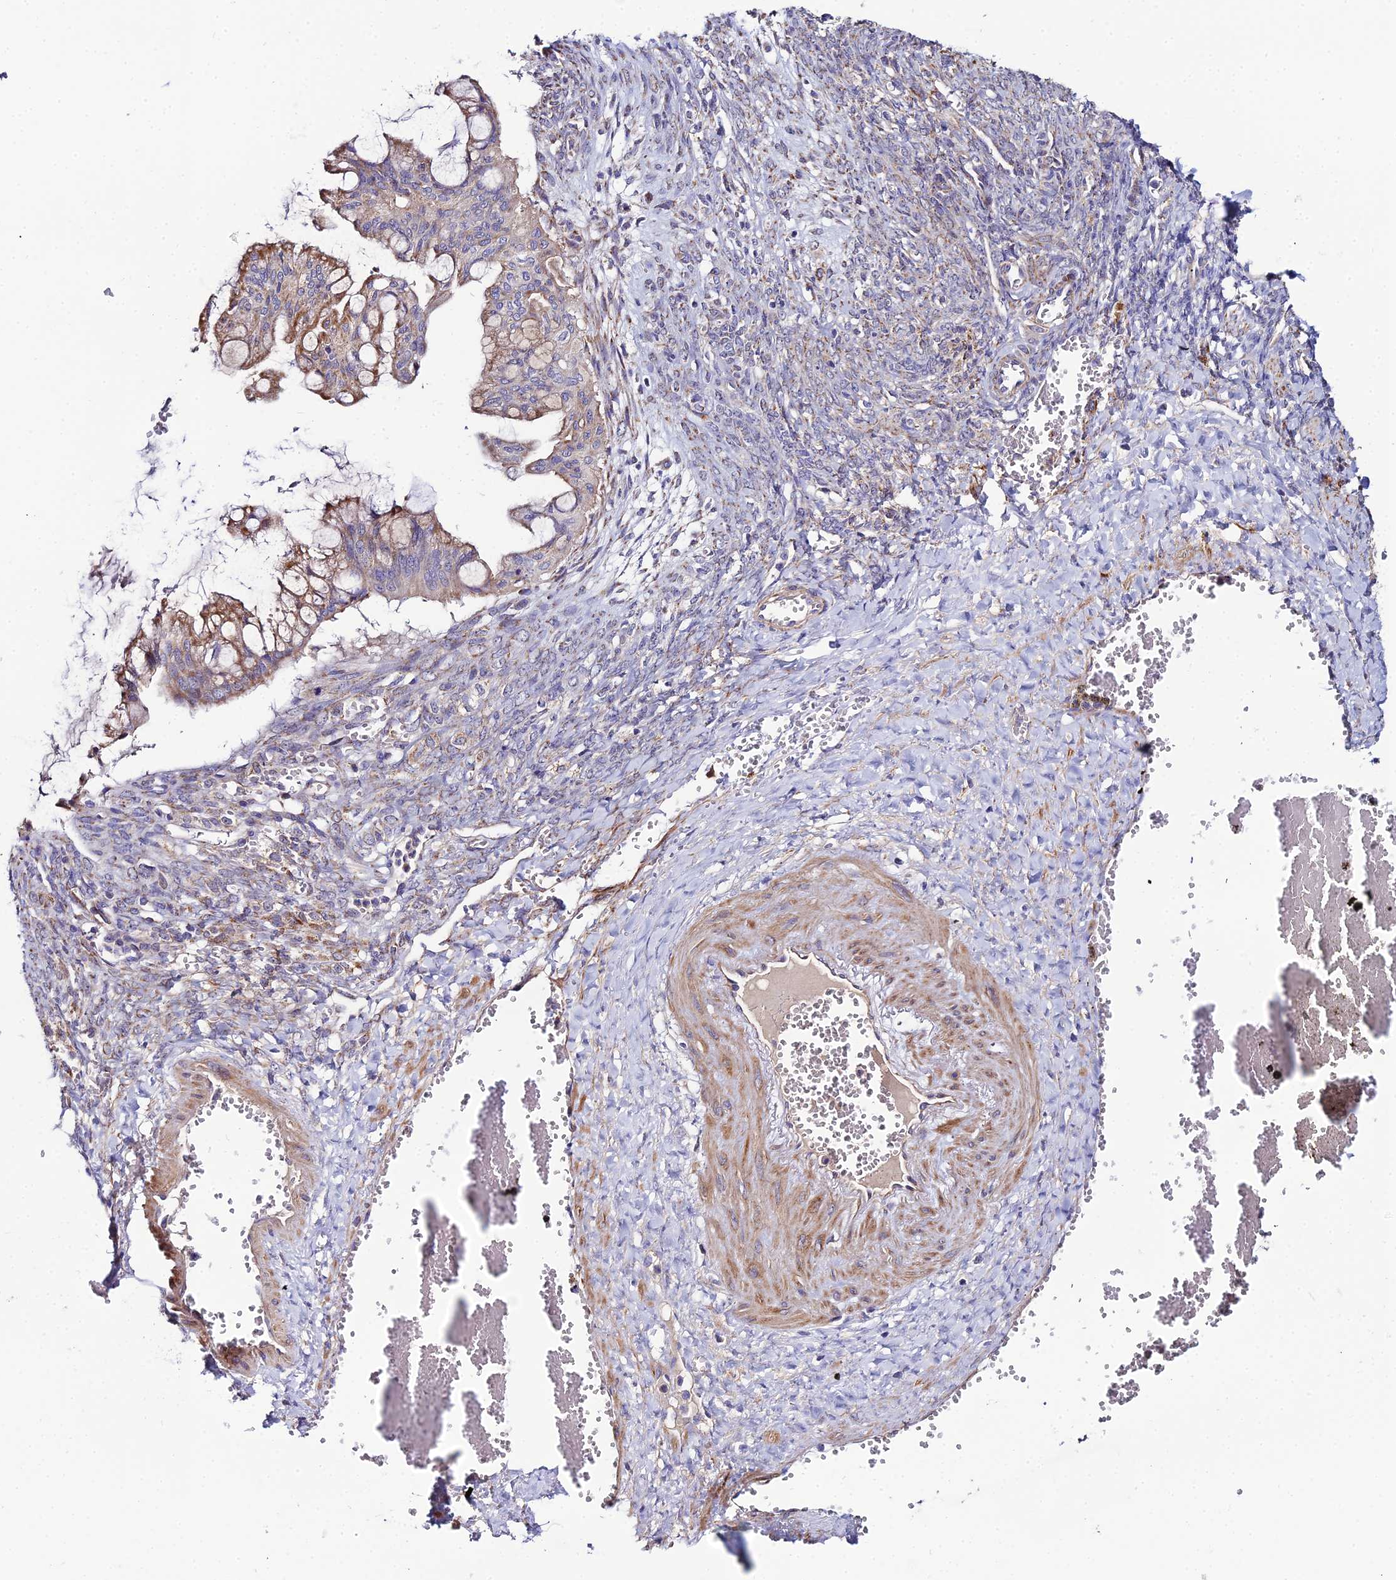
{"staining": {"intensity": "moderate", "quantity": "25%-75%", "location": "cytoplasmic/membranous"}, "tissue": "ovarian cancer", "cell_type": "Tumor cells", "image_type": "cancer", "snomed": [{"axis": "morphology", "description": "Cystadenocarcinoma, mucinous, NOS"}, {"axis": "topography", "description": "Ovary"}], "caption": "IHC of ovarian cancer reveals medium levels of moderate cytoplasmic/membranous positivity in approximately 25%-75% of tumor cells. (Stains: DAB in brown, nuclei in blue, Microscopy: brightfield microscopy at high magnification).", "gene": "ACOT2", "patient": {"sex": "female", "age": 73}}